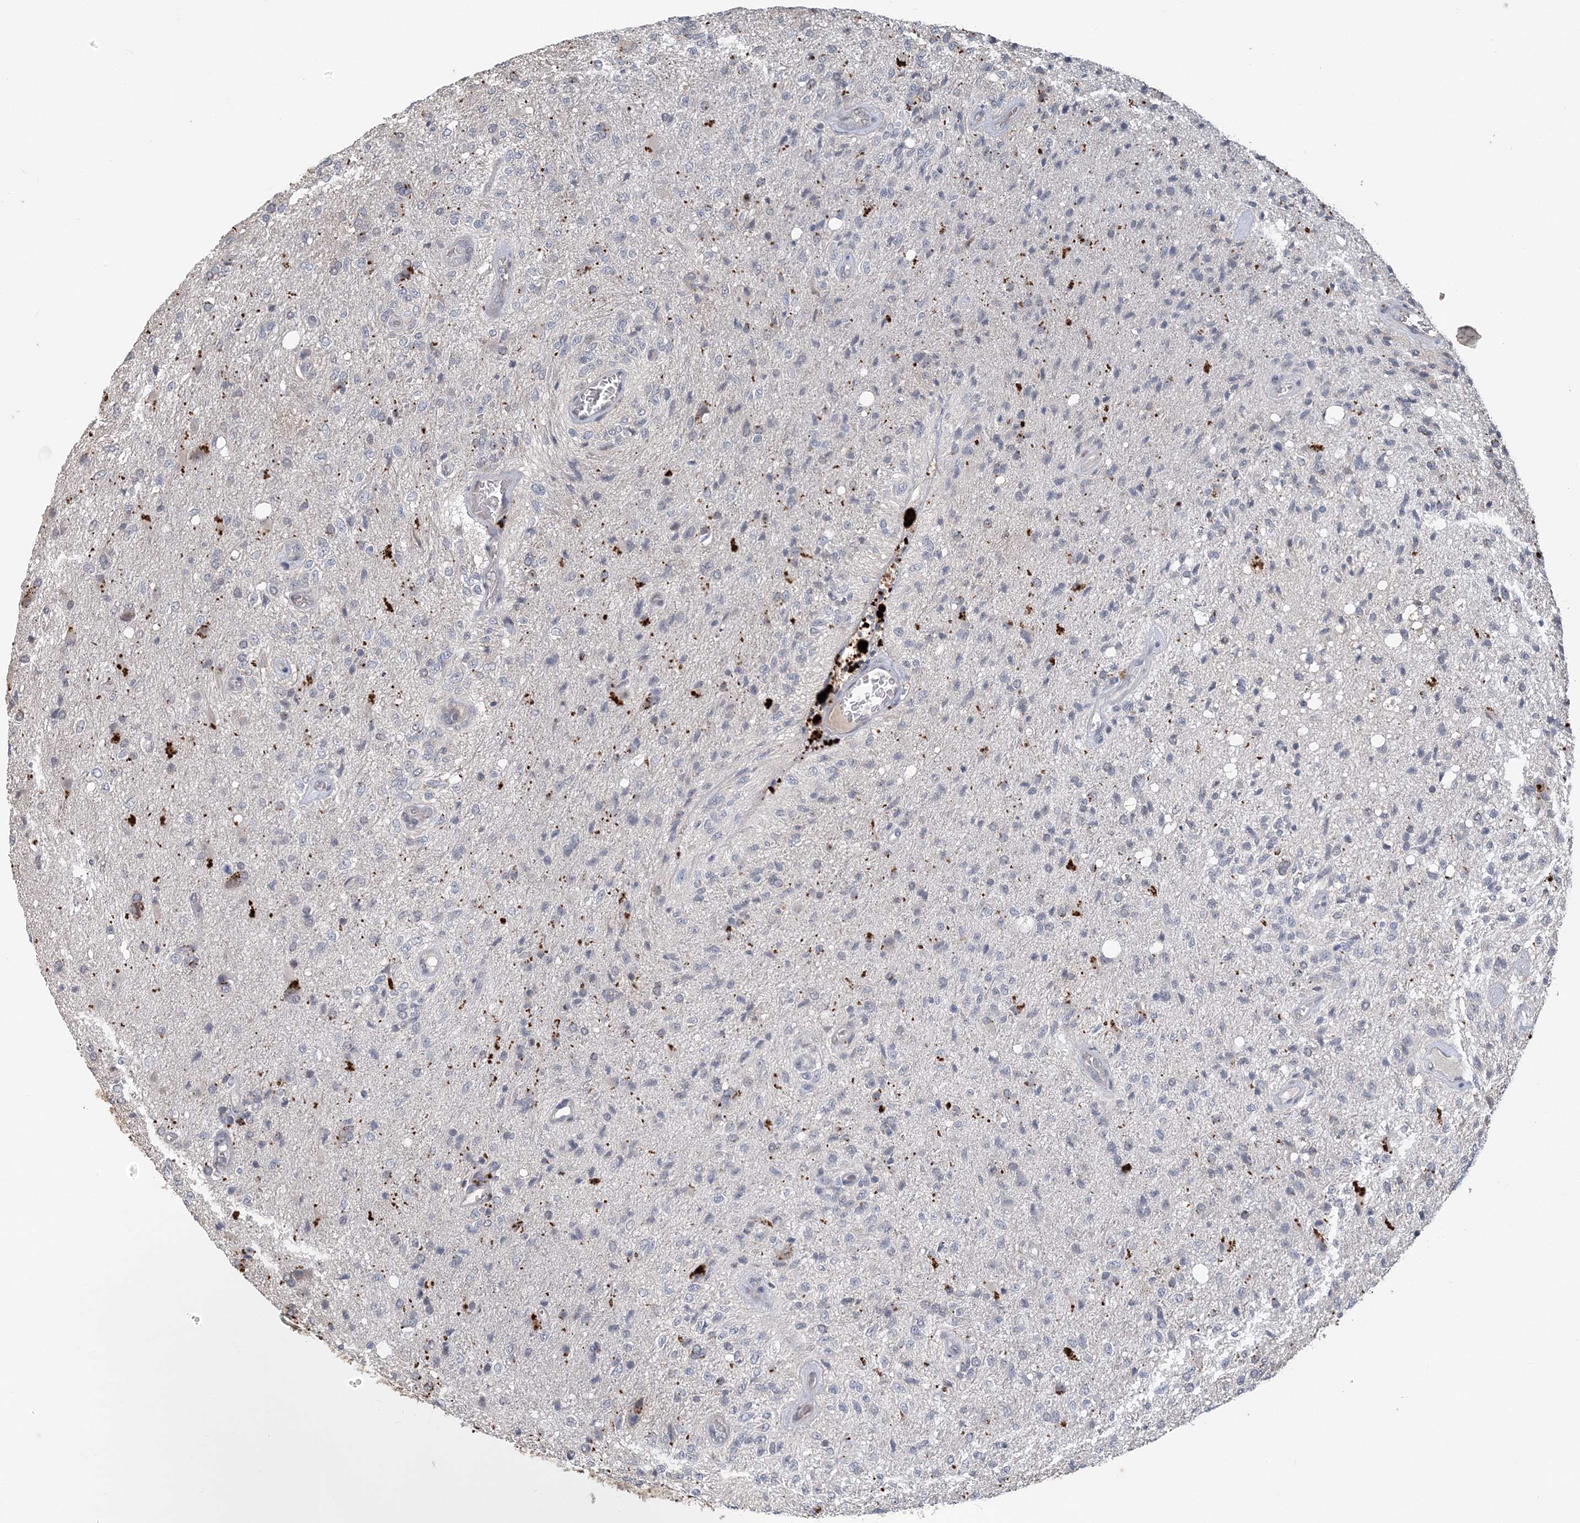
{"staining": {"intensity": "negative", "quantity": "none", "location": "none"}, "tissue": "glioma", "cell_type": "Tumor cells", "image_type": "cancer", "snomed": [{"axis": "morphology", "description": "Normal tissue, NOS"}, {"axis": "morphology", "description": "Glioma, malignant, High grade"}, {"axis": "topography", "description": "Cerebral cortex"}], "caption": "The micrograph reveals no significant staining in tumor cells of glioma.", "gene": "ZBTB7A", "patient": {"sex": "male", "age": 77}}